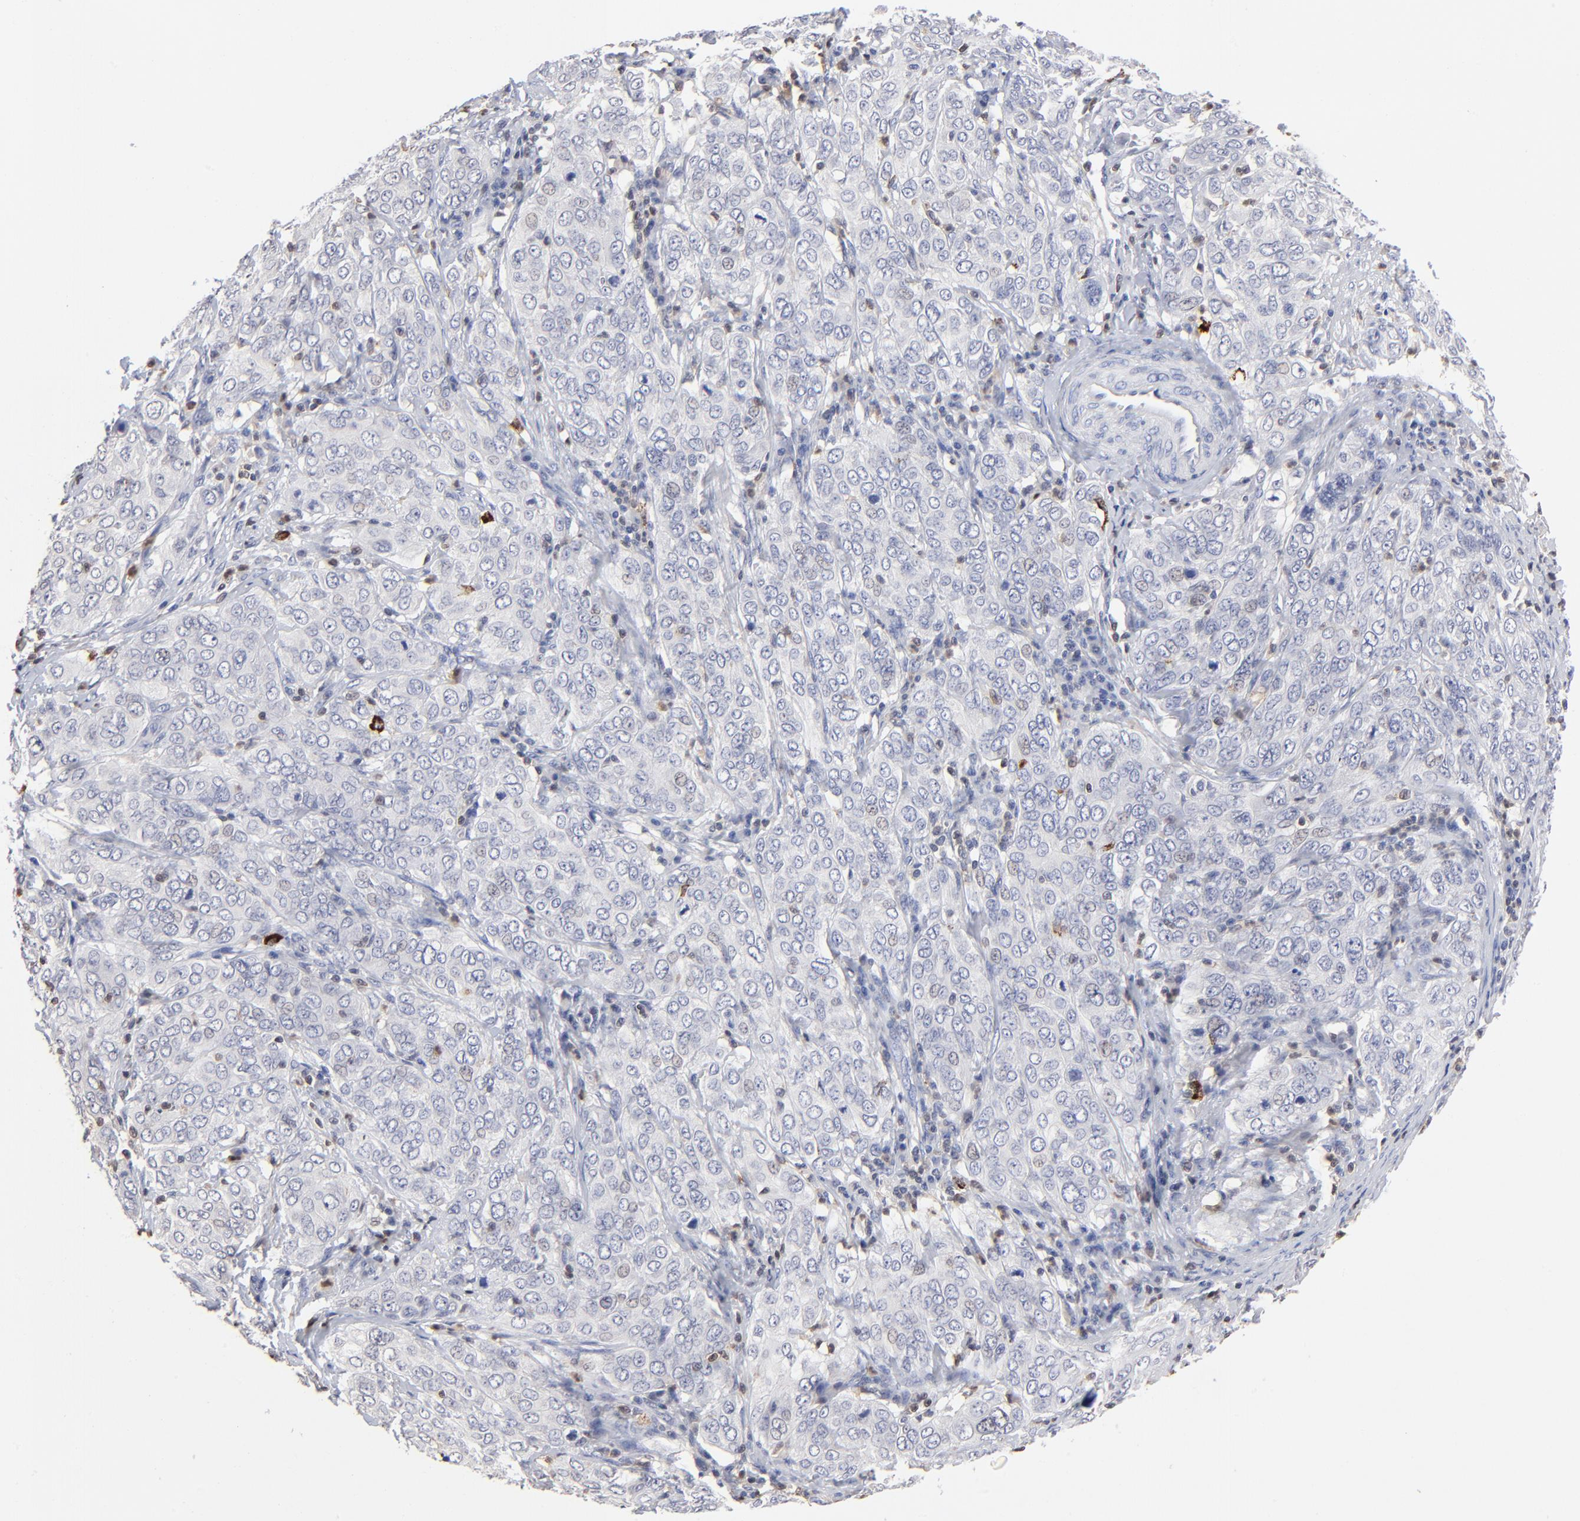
{"staining": {"intensity": "negative", "quantity": "none", "location": "none"}, "tissue": "cervical cancer", "cell_type": "Tumor cells", "image_type": "cancer", "snomed": [{"axis": "morphology", "description": "Squamous cell carcinoma, NOS"}, {"axis": "topography", "description": "Cervix"}], "caption": "High power microscopy photomicrograph of an immunohistochemistry micrograph of squamous cell carcinoma (cervical), revealing no significant positivity in tumor cells.", "gene": "TBXT", "patient": {"sex": "female", "age": 38}}